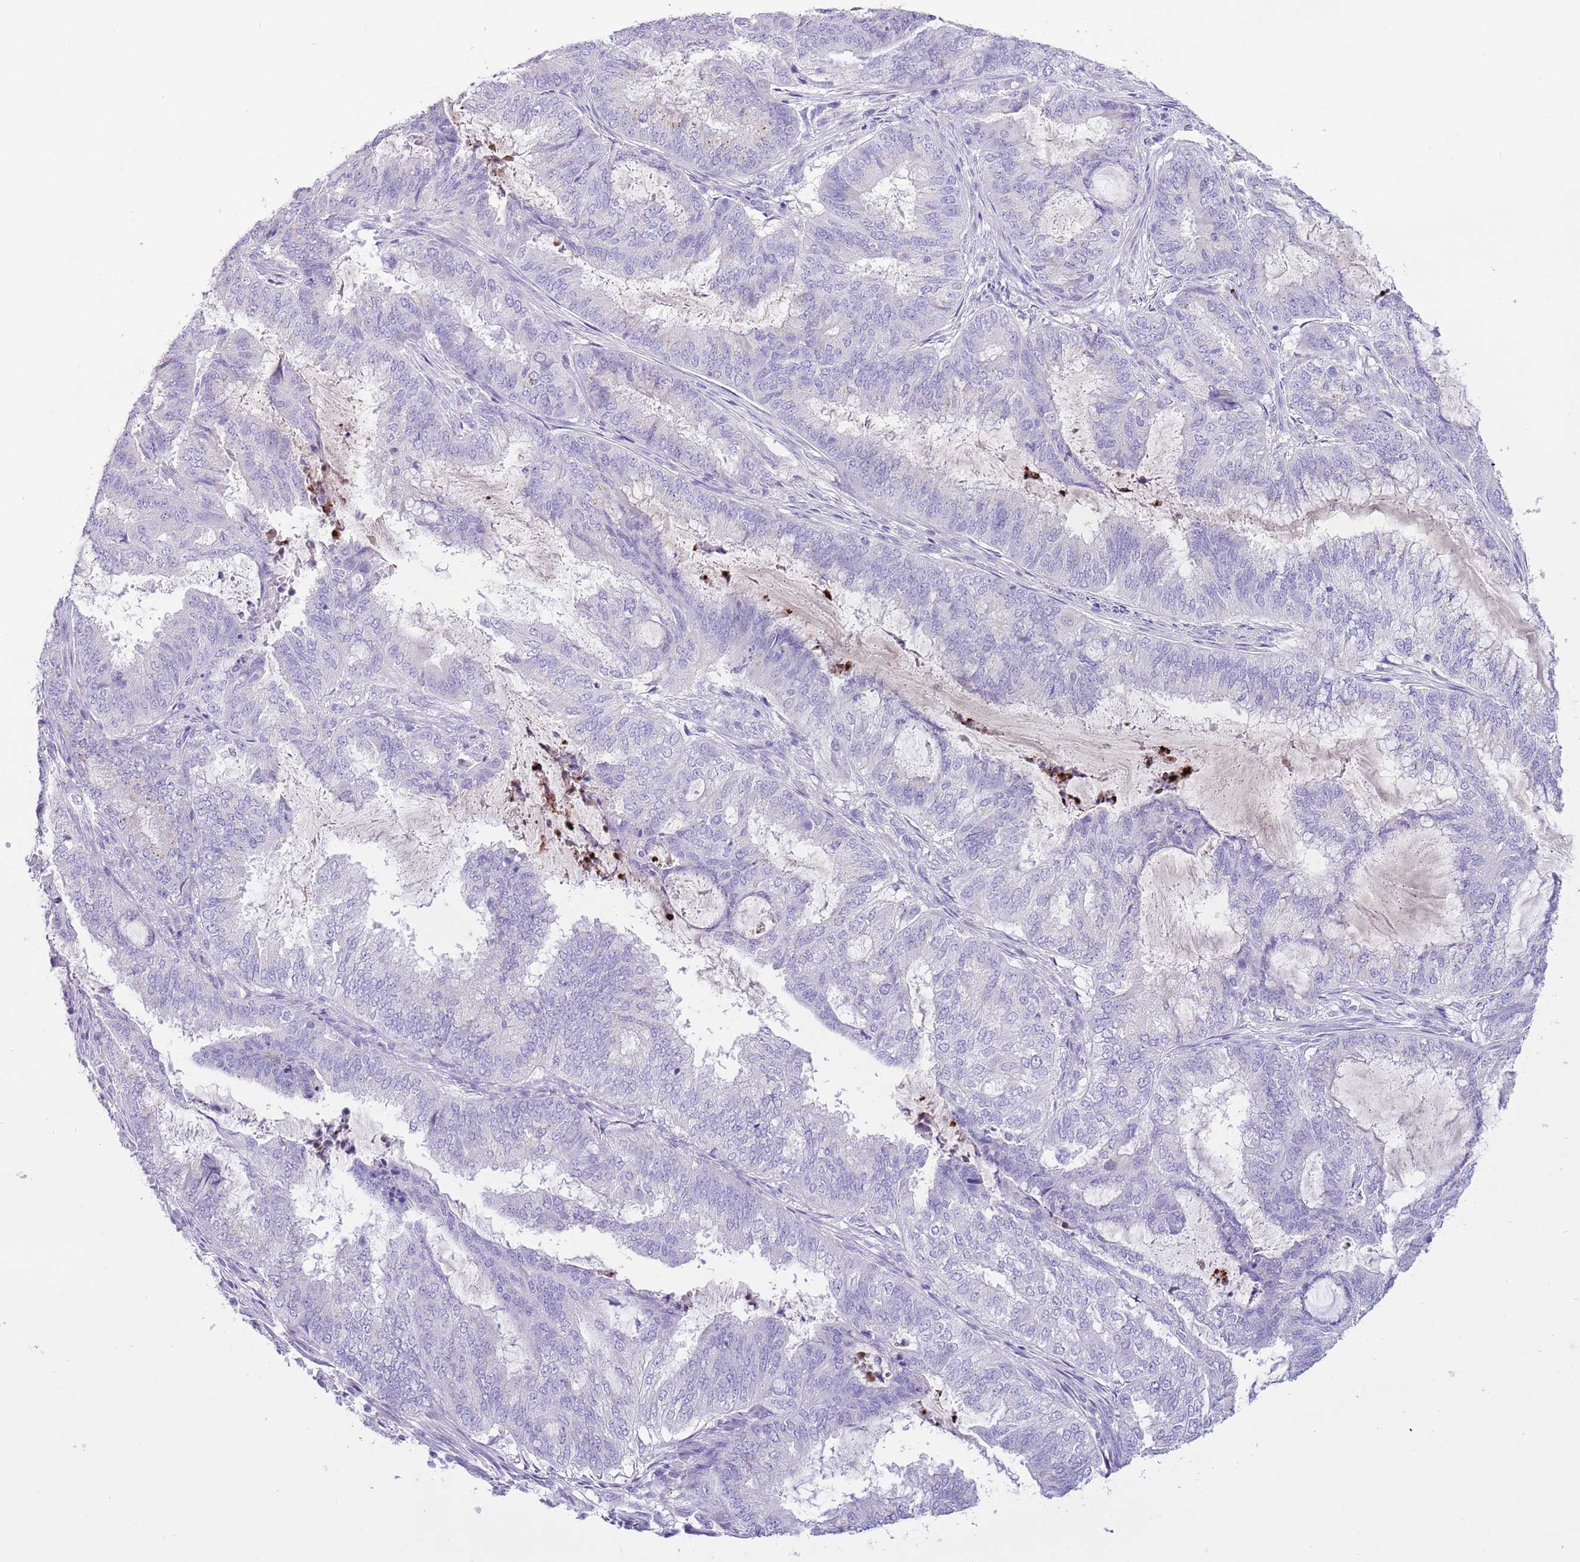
{"staining": {"intensity": "negative", "quantity": "none", "location": "none"}, "tissue": "endometrial cancer", "cell_type": "Tumor cells", "image_type": "cancer", "snomed": [{"axis": "morphology", "description": "Adenocarcinoma, NOS"}, {"axis": "topography", "description": "Endometrium"}], "caption": "A high-resolution photomicrograph shows immunohistochemistry (IHC) staining of endometrial cancer, which exhibits no significant staining in tumor cells.", "gene": "CLEC2A", "patient": {"sex": "female", "age": 51}}